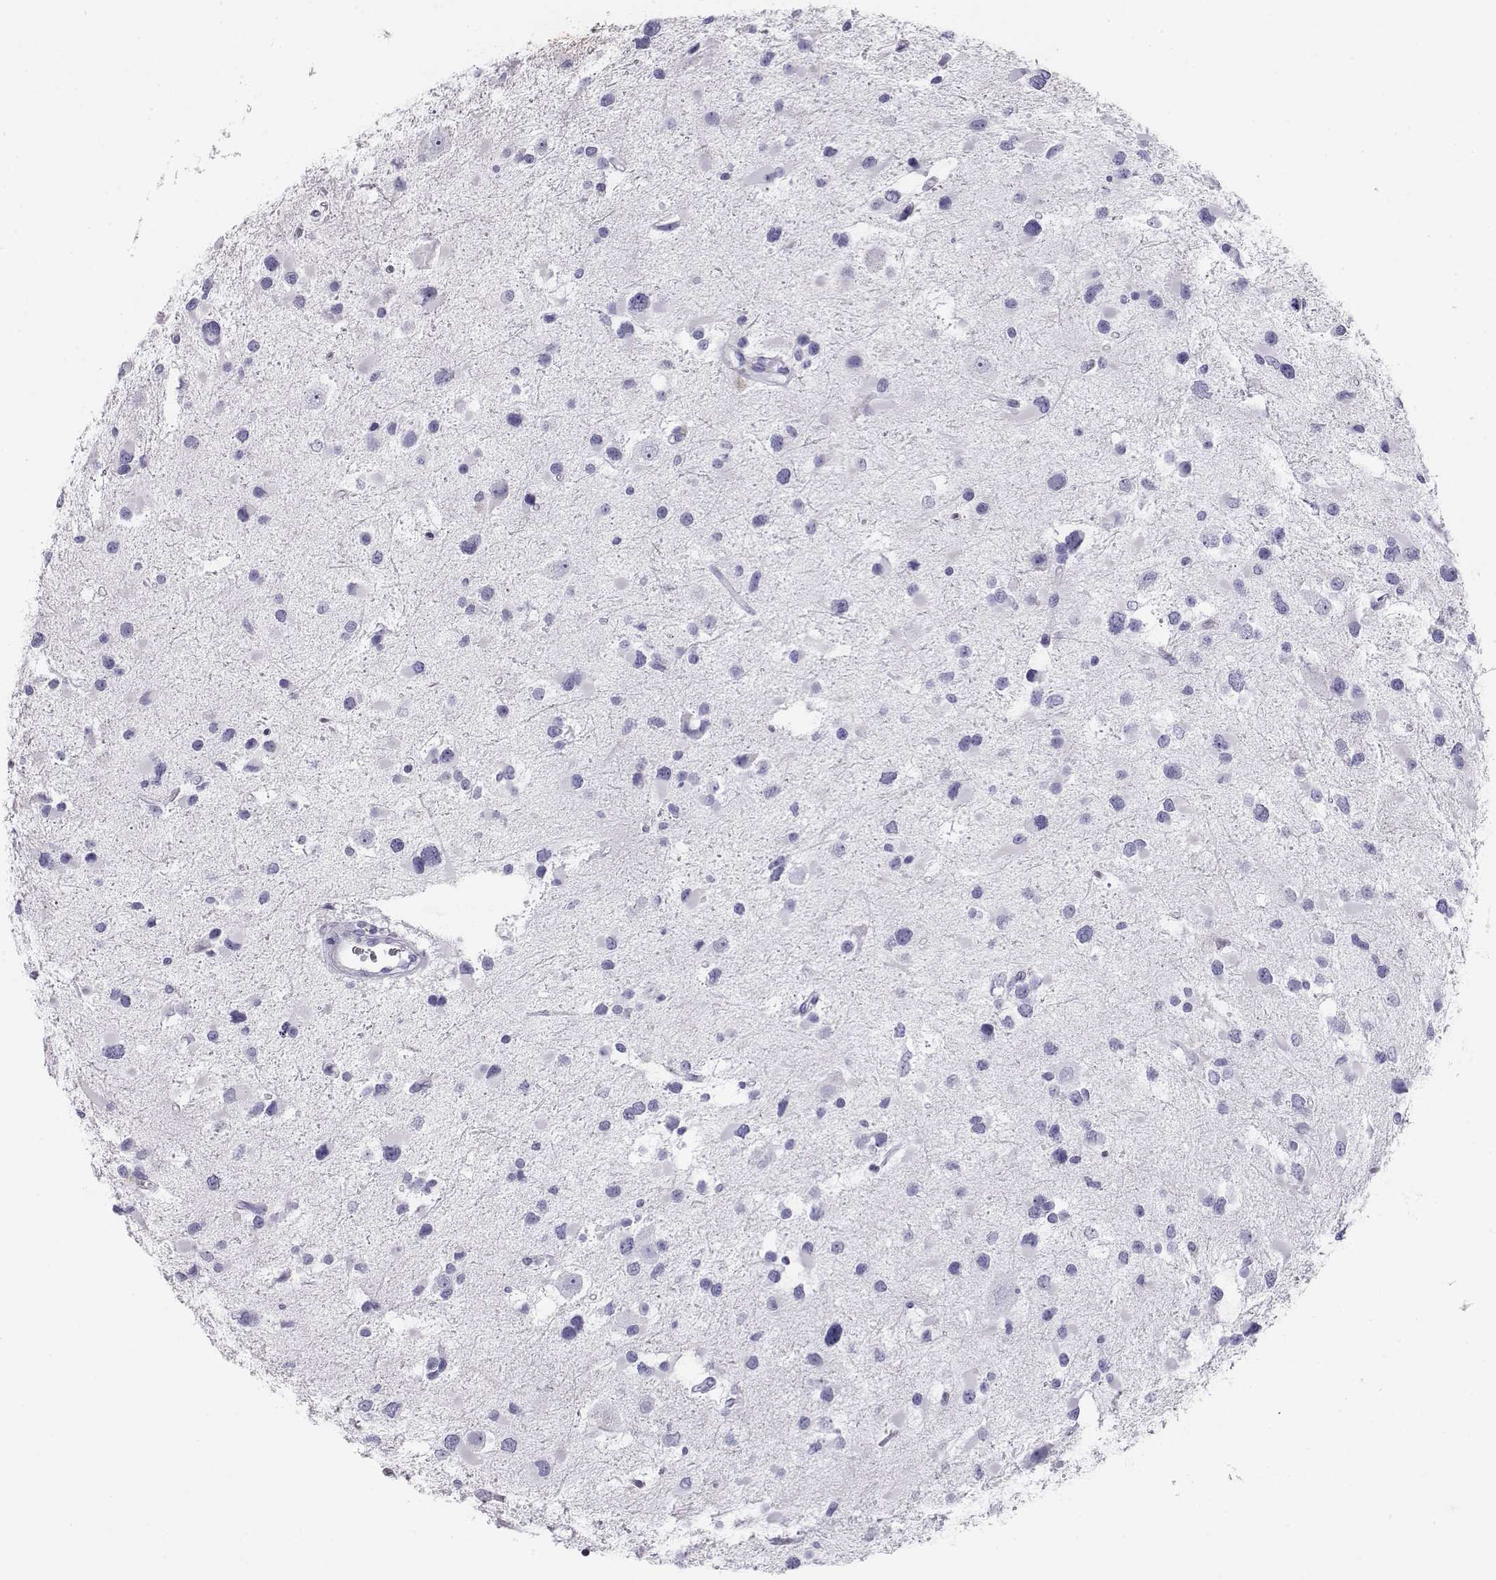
{"staining": {"intensity": "negative", "quantity": "none", "location": "none"}, "tissue": "glioma", "cell_type": "Tumor cells", "image_type": "cancer", "snomed": [{"axis": "morphology", "description": "Glioma, malignant, Low grade"}, {"axis": "topography", "description": "Brain"}], "caption": "High magnification brightfield microscopy of glioma stained with DAB (3,3'-diaminobenzidine) (brown) and counterstained with hematoxylin (blue): tumor cells show no significant expression. (Brightfield microscopy of DAB (3,3'-diaminobenzidine) immunohistochemistry (IHC) at high magnification).", "gene": "RD3", "patient": {"sex": "female", "age": 32}}